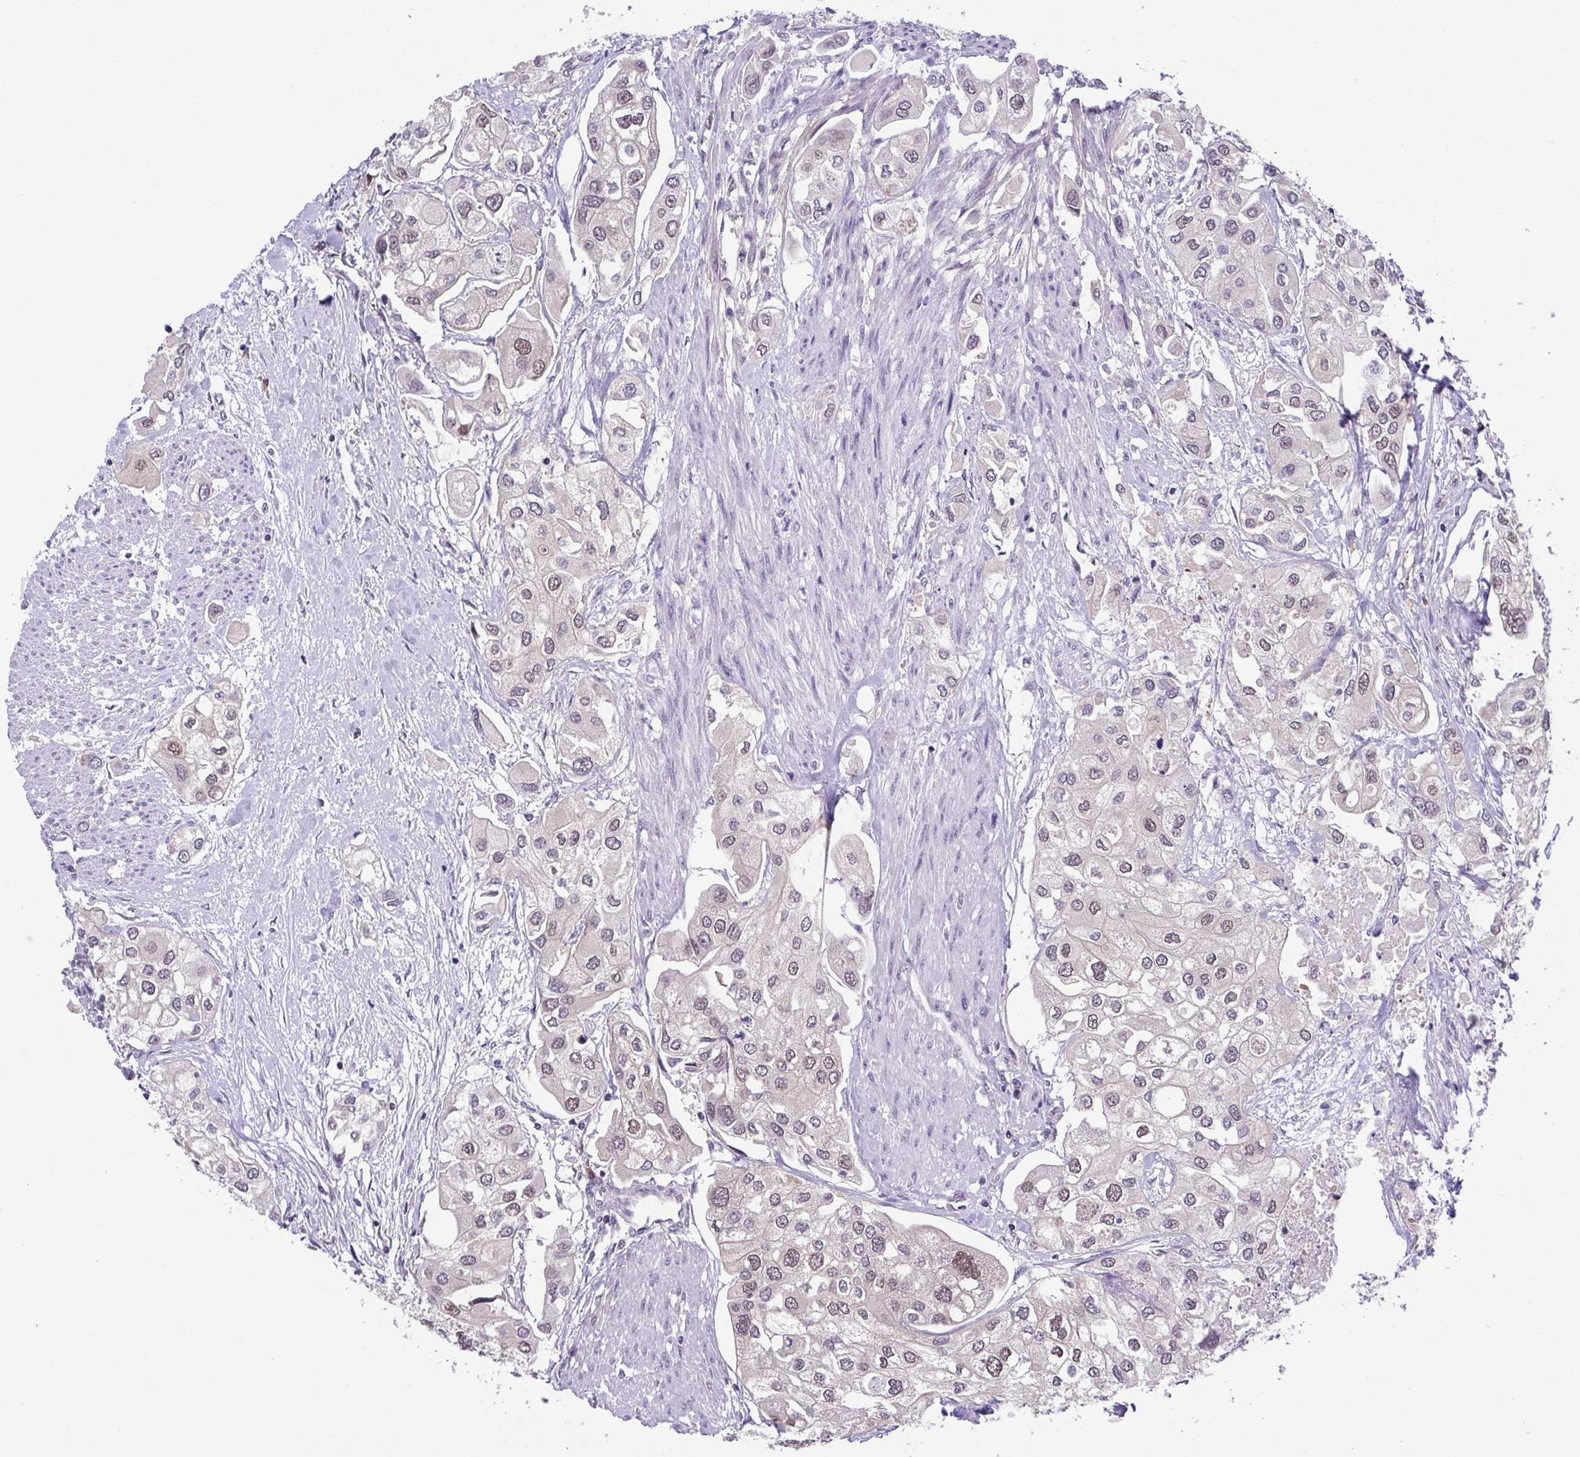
{"staining": {"intensity": "weak", "quantity": "25%-75%", "location": "nuclear"}, "tissue": "urothelial cancer", "cell_type": "Tumor cells", "image_type": "cancer", "snomed": [{"axis": "morphology", "description": "Urothelial carcinoma, High grade"}, {"axis": "topography", "description": "Urinary bladder"}], "caption": "Protein staining of urothelial cancer tissue displays weak nuclear expression in approximately 25%-75% of tumor cells.", "gene": "ZNF444", "patient": {"sex": "male", "age": 64}}